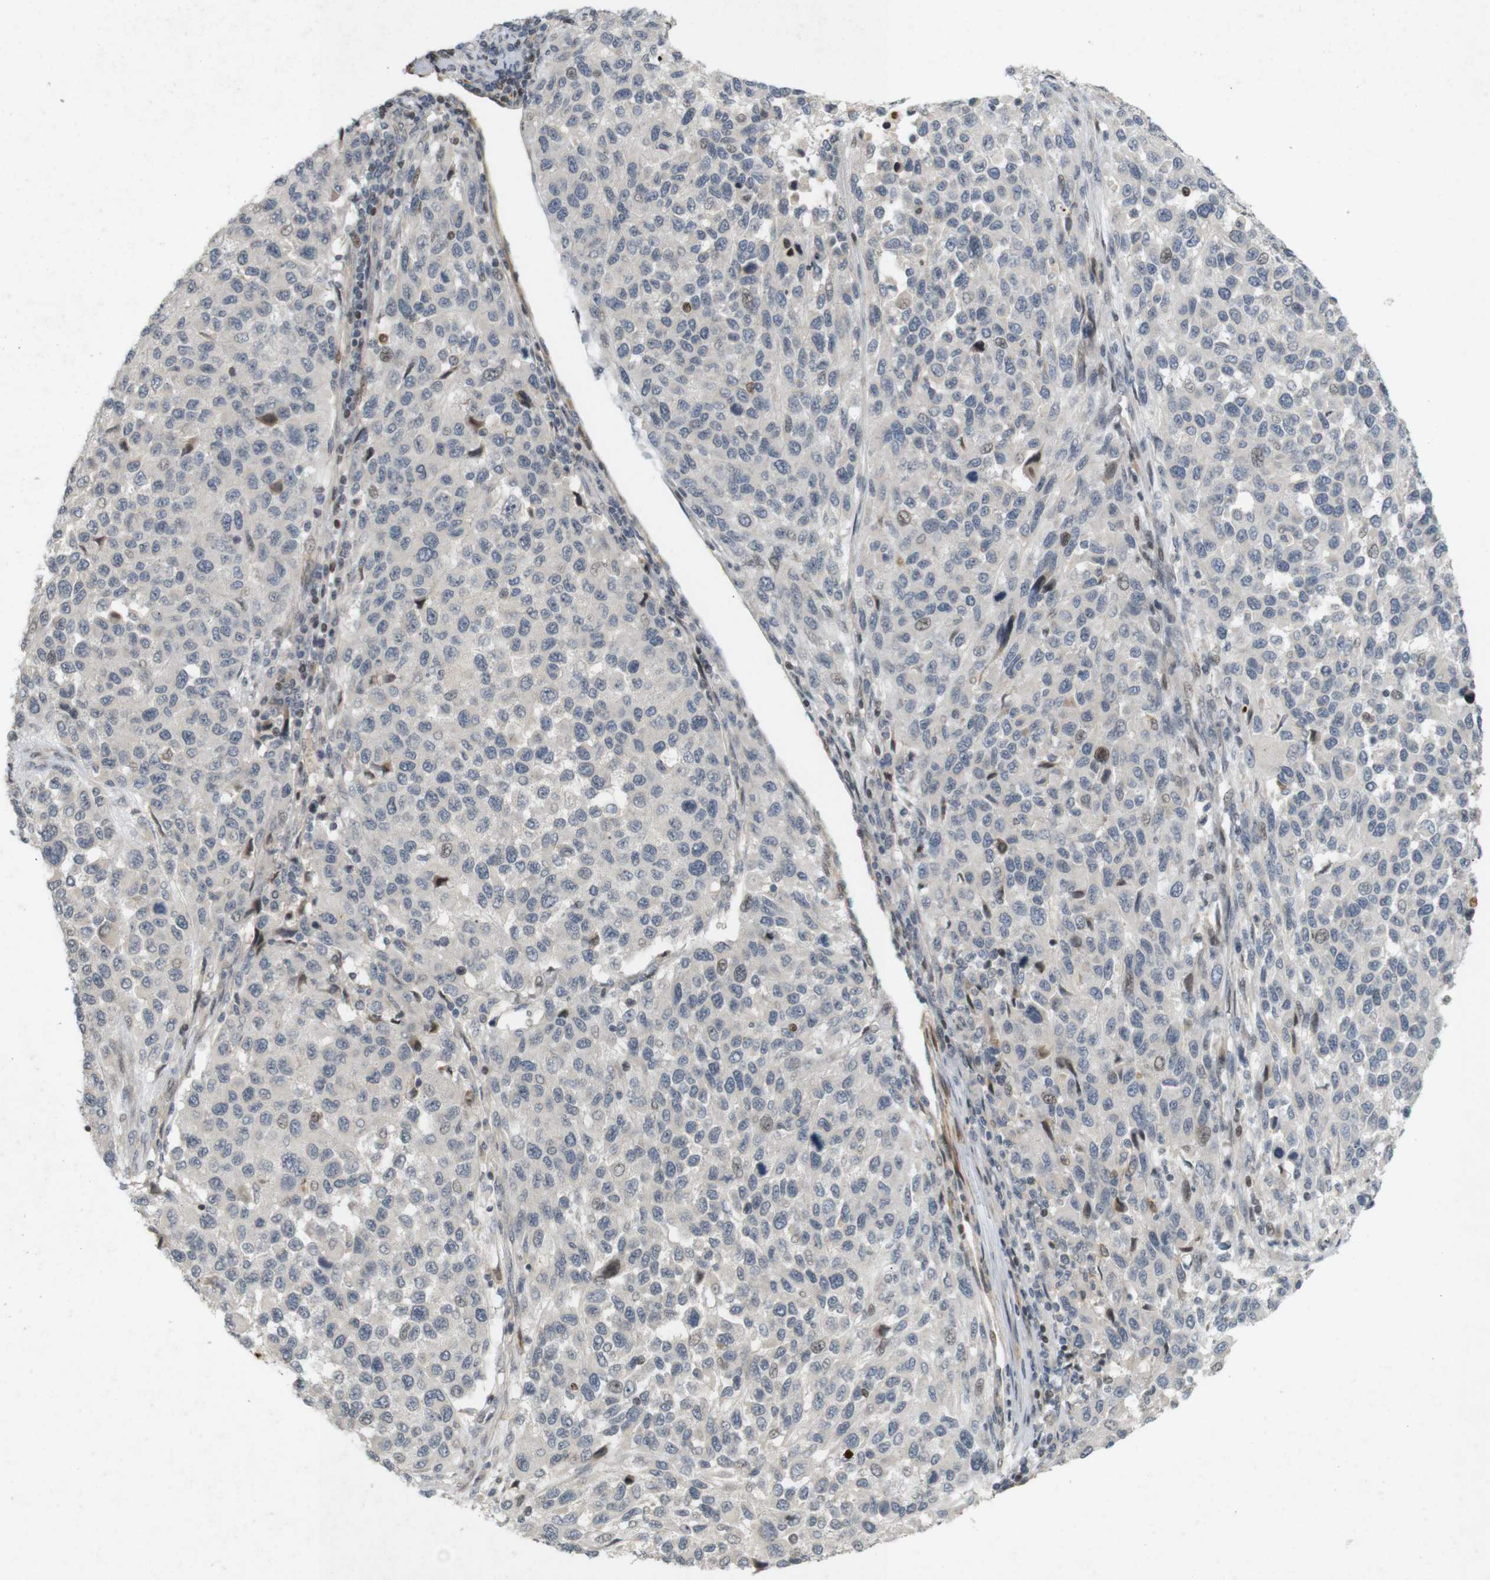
{"staining": {"intensity": "weak", "quantity": "<25%", "location": "cytoplasmic/membranous"}, "tissue": "melanoma", "cell_type": "Tumor cells", "image_type": "cancer", "snomed": [{"axis": "morphology", "description": "Malignant melanoma, Metastatic site"}, {"axis": "topography", "description": "Lymph node"}], "caption": "Immunohistochemistry (IHC) of malignant melanoma (metastatic site) exhibits no positivity in tumor cells.", "gene": "PPP1R14A", "patient": {"sex": "male", "age": 61}}